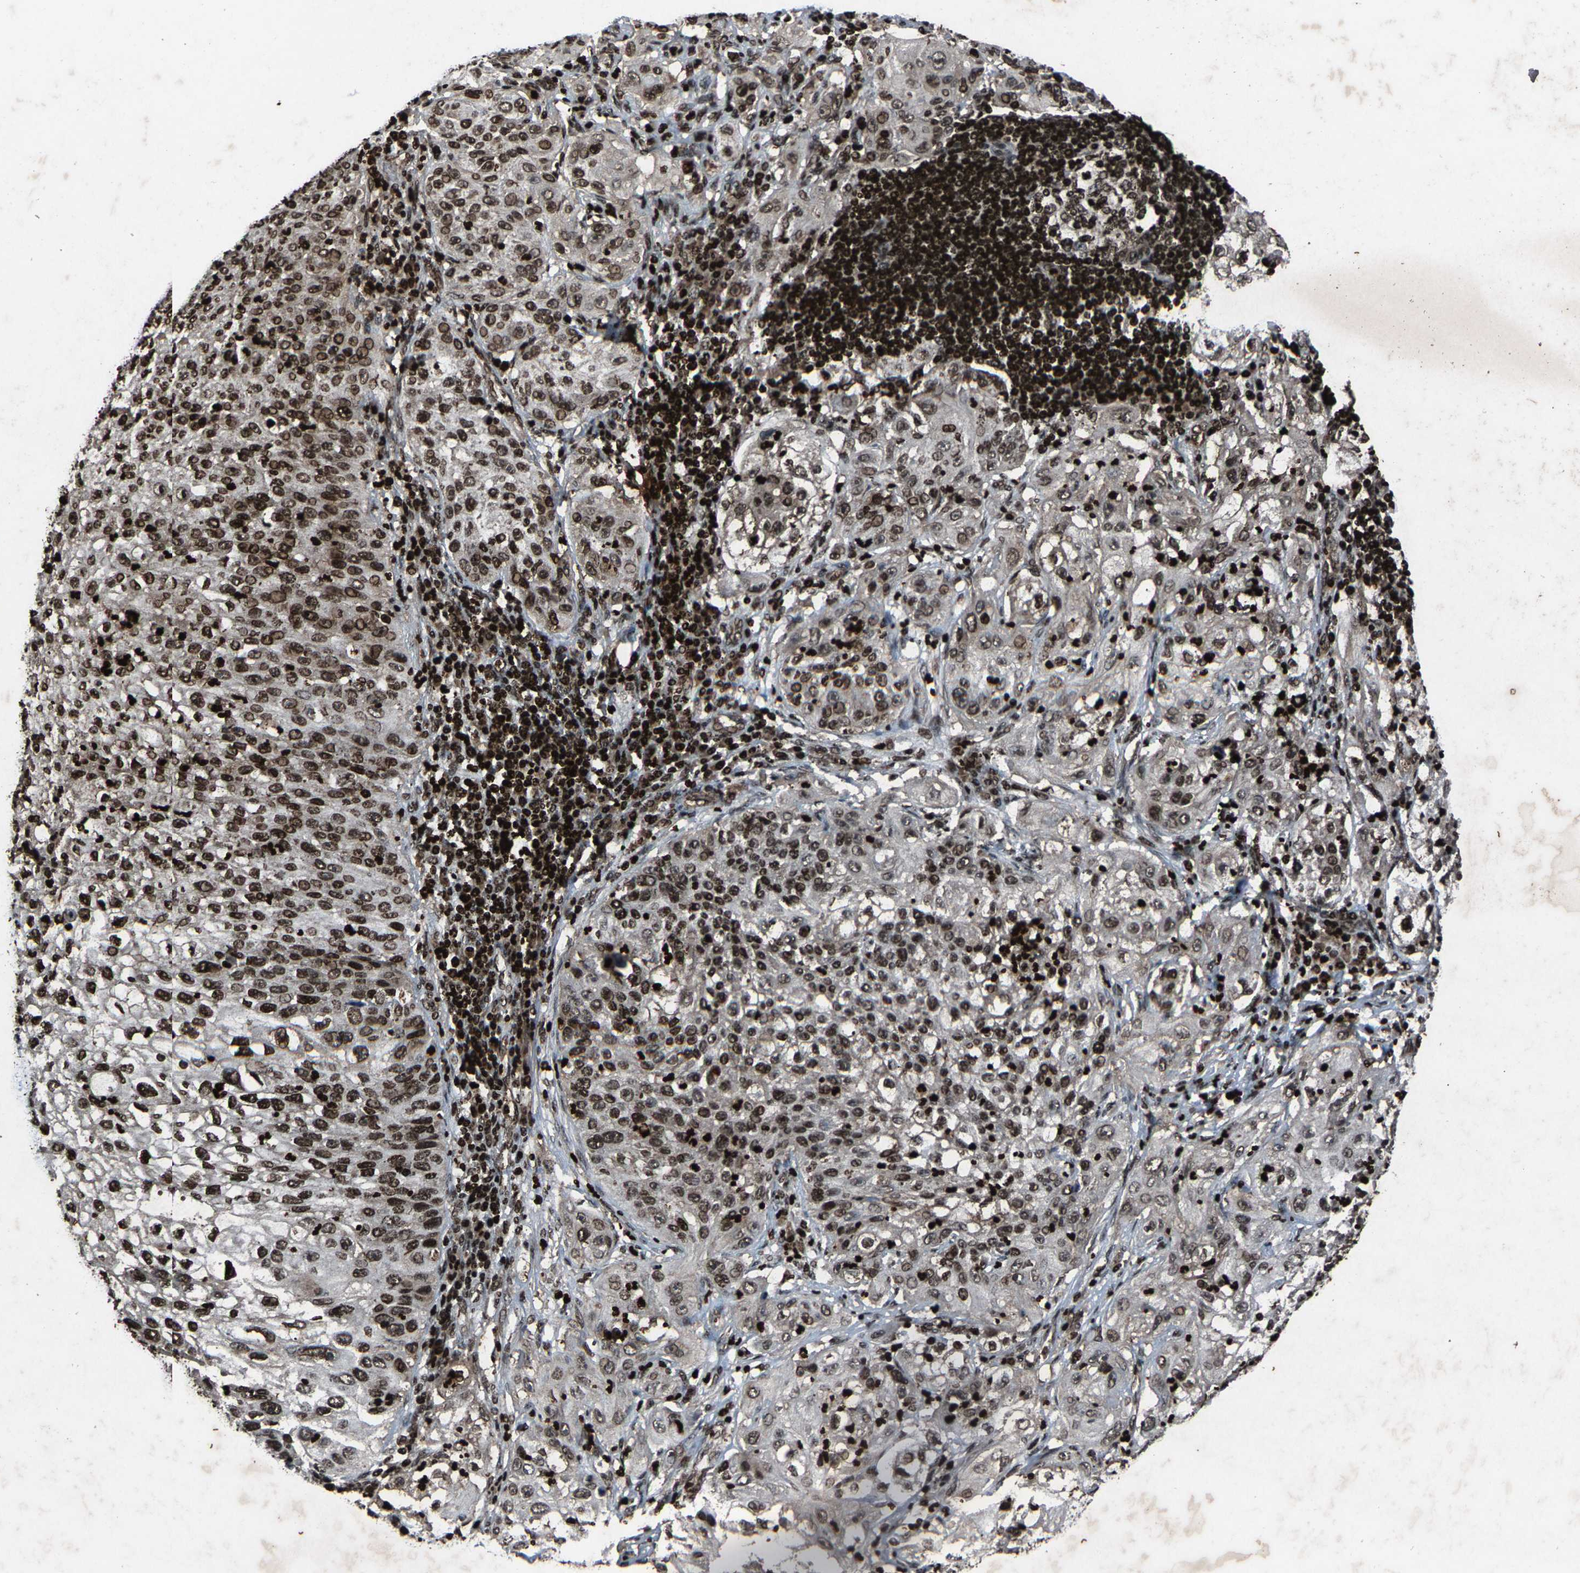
{"staining": {"intensity": "moderate", "quantity": ">75%", "location": "nuclear"}, "tissue": "lung cancer", "cell_type": "Tumor cells", "image_type": "cancer", "snomed": [{"axis": "morphology", "description": "Inflammation, NOS"}, {"axis": "morphology", "description": "Squamous cell carcinoma, NOS"}, {"axis": "topography", "description": "Lymph node"}, {"axis": "topography", "description": "Soft tissue"}, {"axis": "topography", "description": "Lung"}], "caption": "Immunohistochemical staining of human squamous cell carcinoma (lung) displays medium levels of moderate nuclear protein staining in approximately >75% of tumor cells. (Stains: DAB in brown, nuclei in blue, Microscopy: brightfield microscopy at high magnification).", "gene": "H4C1", "patient": {"sex": "male", "age": 66}}